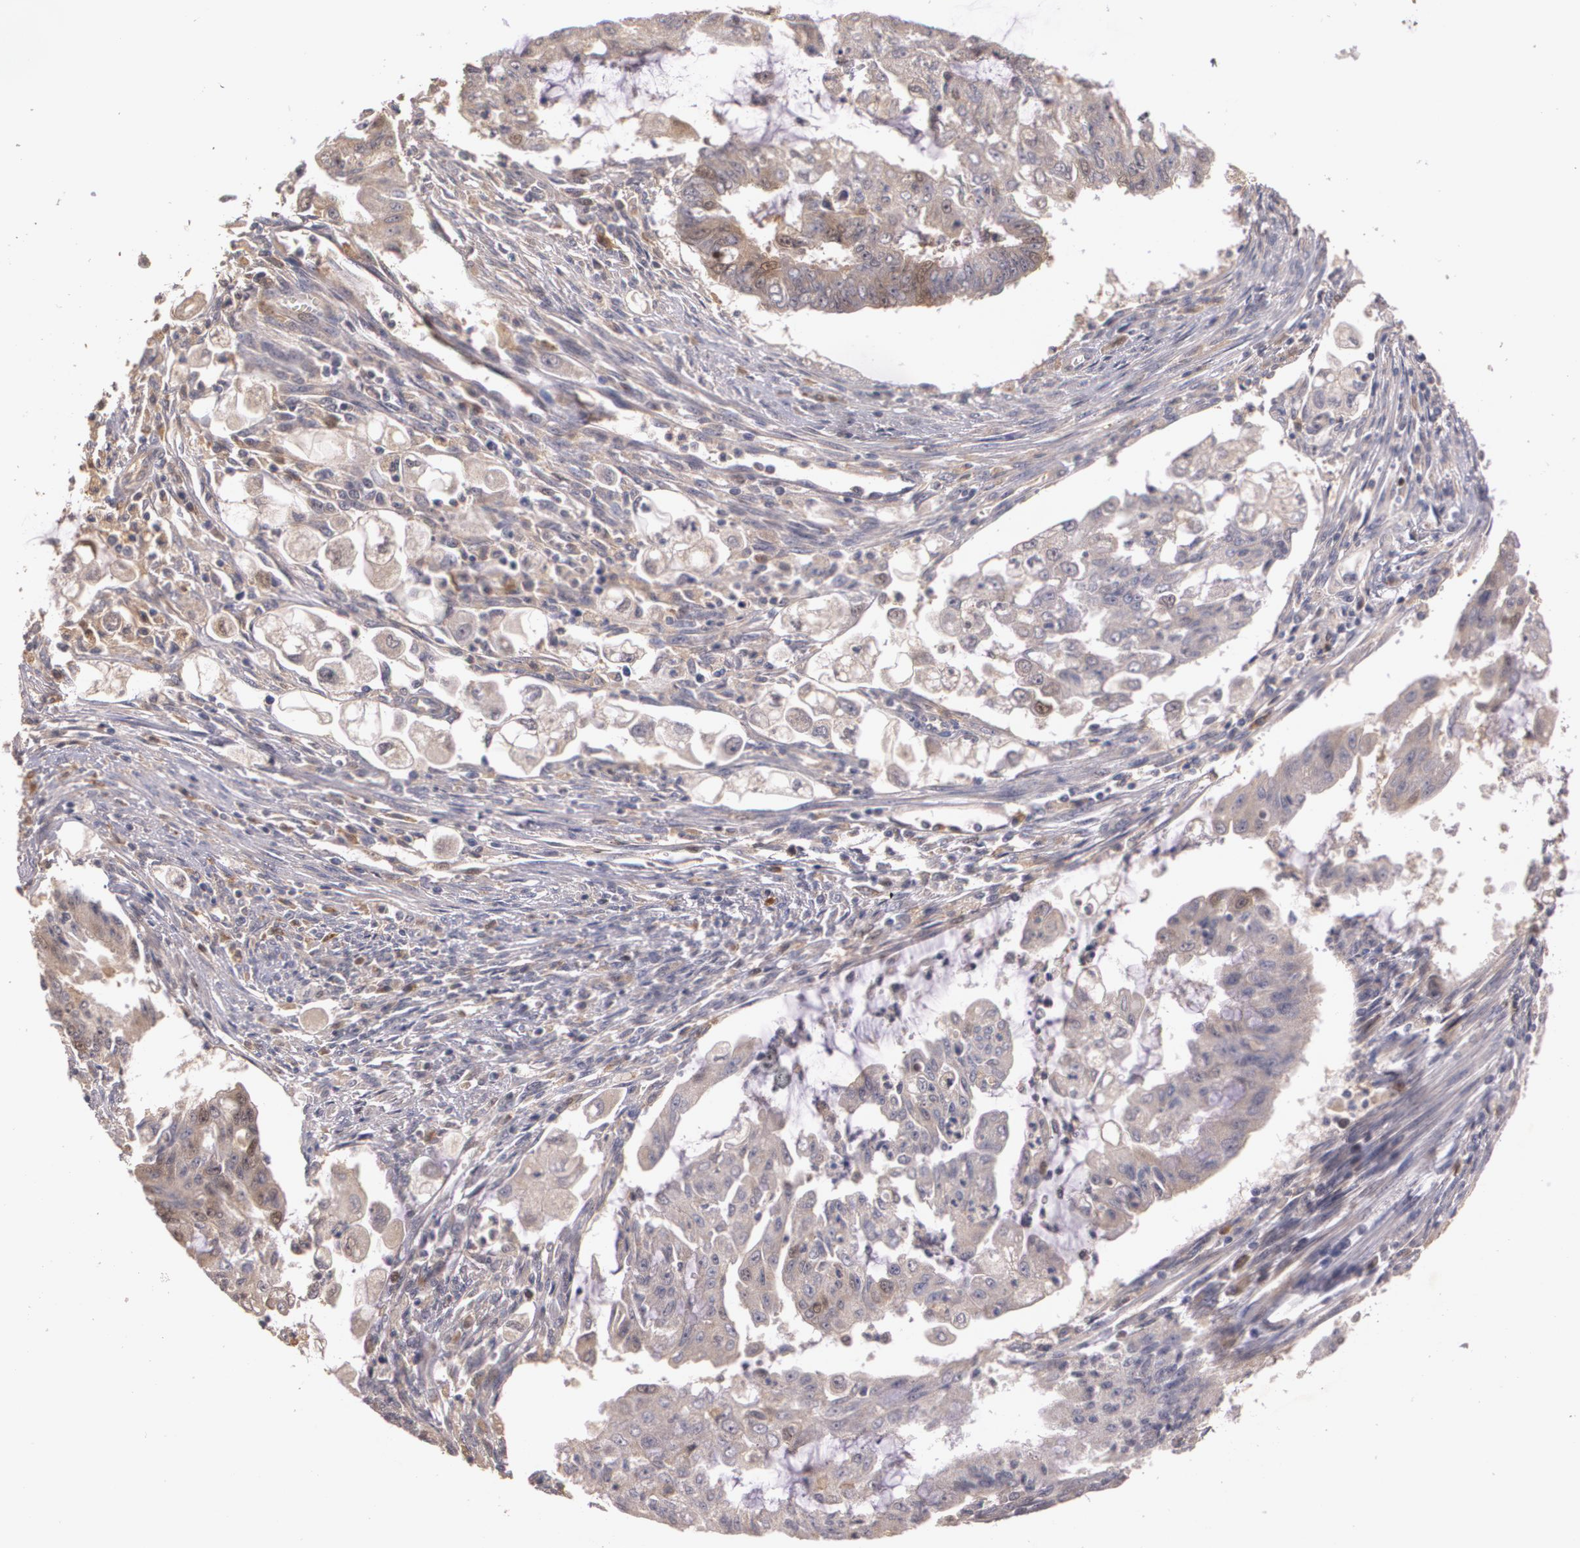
{"staining": {"intensity": "moderate", "quantity": "<25%", "location": "cytoplasmic/membranous,nuclear"}, "tissue": "endometrial cancer", "cell_type": "Tumor cells", "image_type": "cancer", "snomed": [{"axis": "morphology", "description": "Adenocarcinoma, NOS"}, {"axis": "topography", "description": "Endometrium"}], "caption": "Tumor cells demonstrate moderate cytoplasmic/membranous and nuclear positivity in about <25% of cells in endometrial cancer (adenocarcinoma).", "gene": "BRCA1", "patient": {"sex": "female", "age": 75}}